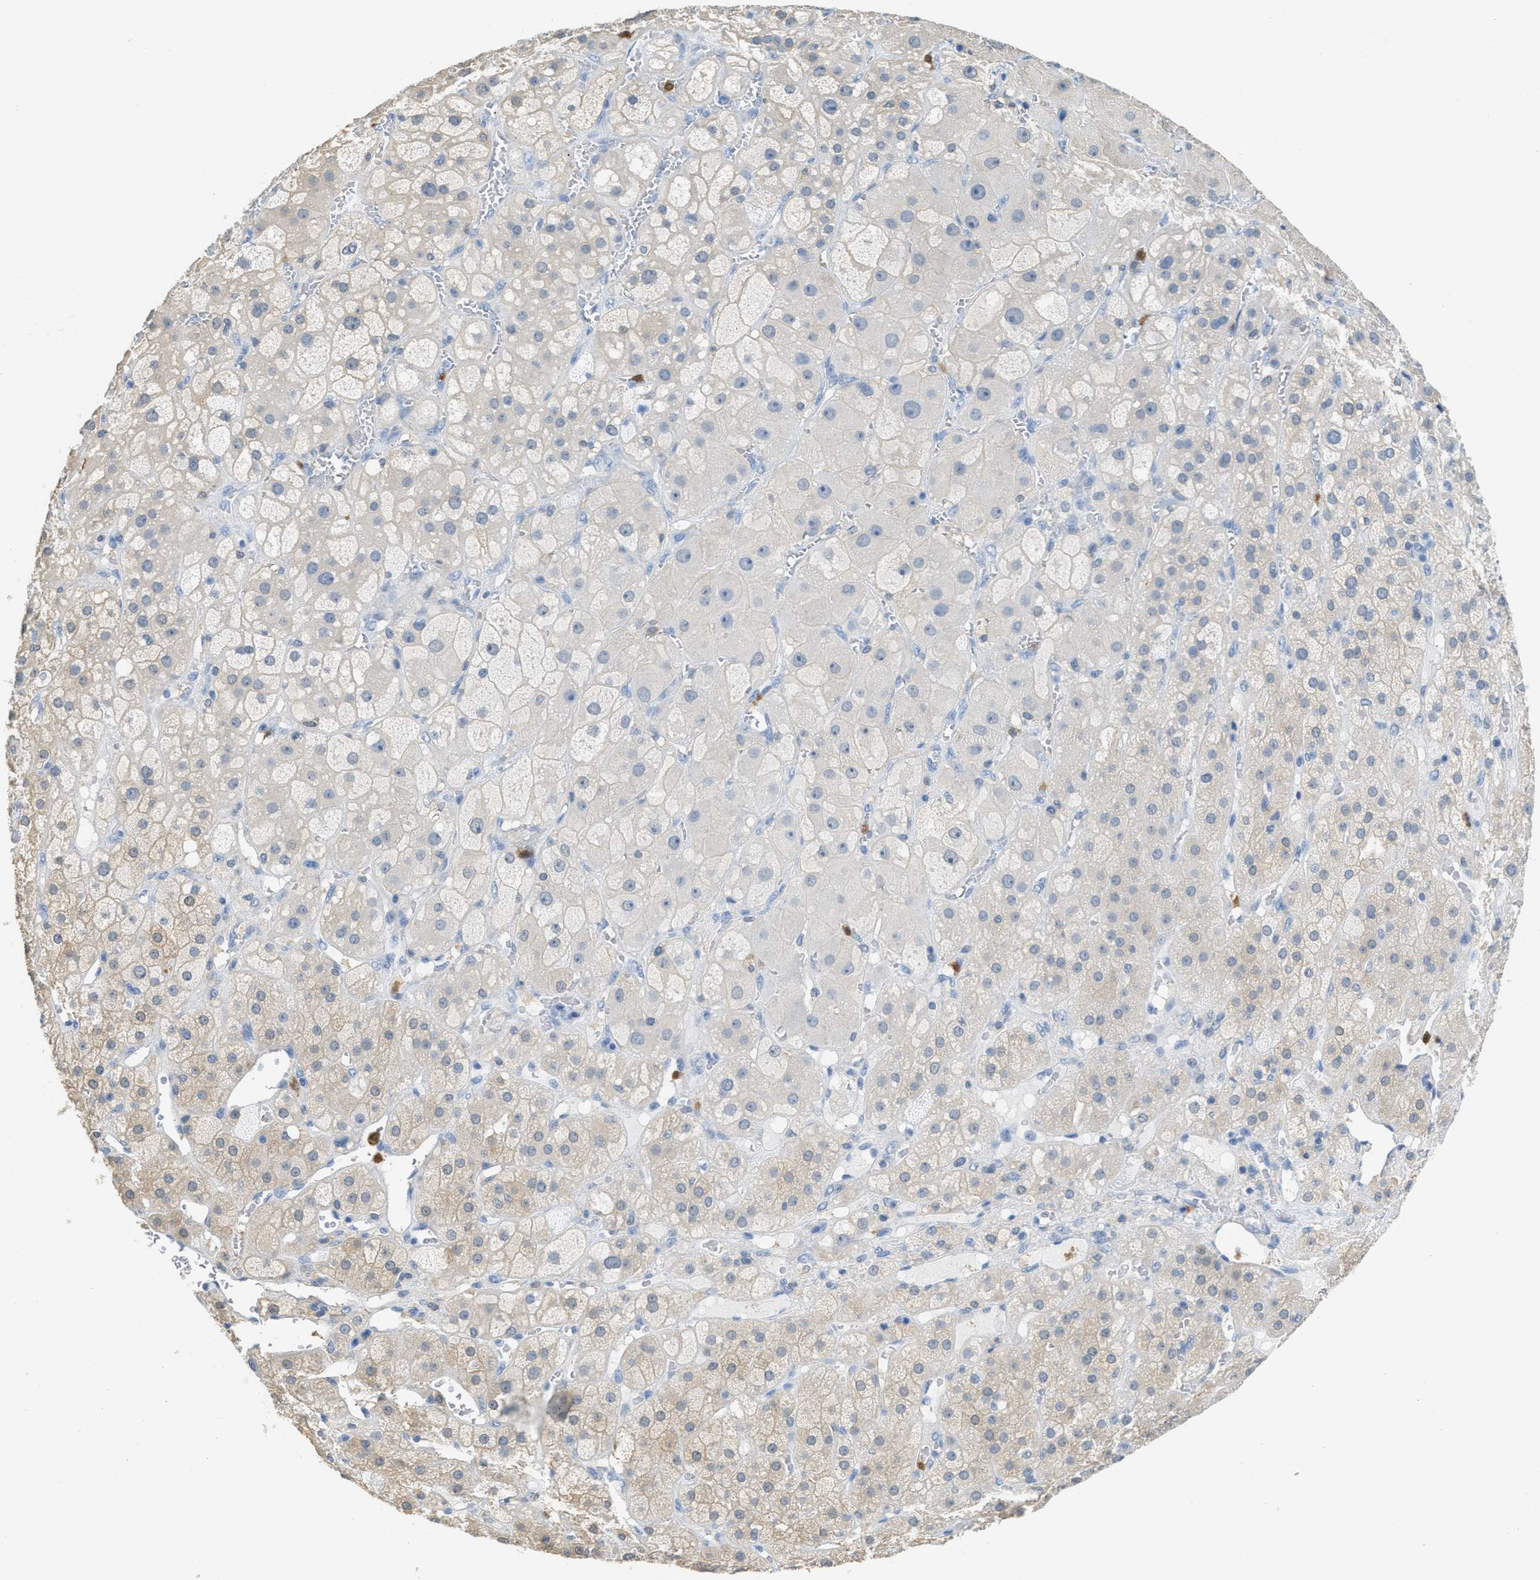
{"staining": {"intensity": "weak", "quantity": "<25%", "location": "cytoplasmic/membranous"}, "tissue": "adrenal gland", "cell_type": "Glandular cells", "image_type": "normal", "snomed": [{"axis": "morphology", "description": "Normal tissue, NOS"}, {"axis": "topography", "description": "Adrenal gland"}], "caption": "Protein analysis of unremarkable adrenal gland shows no significant staining in glandular cells. (DAB IHC visualized using brightfield microscopy, high magnification).", "gene": "SERPINB1", "patient": {"sex": "female", "age": 47}}